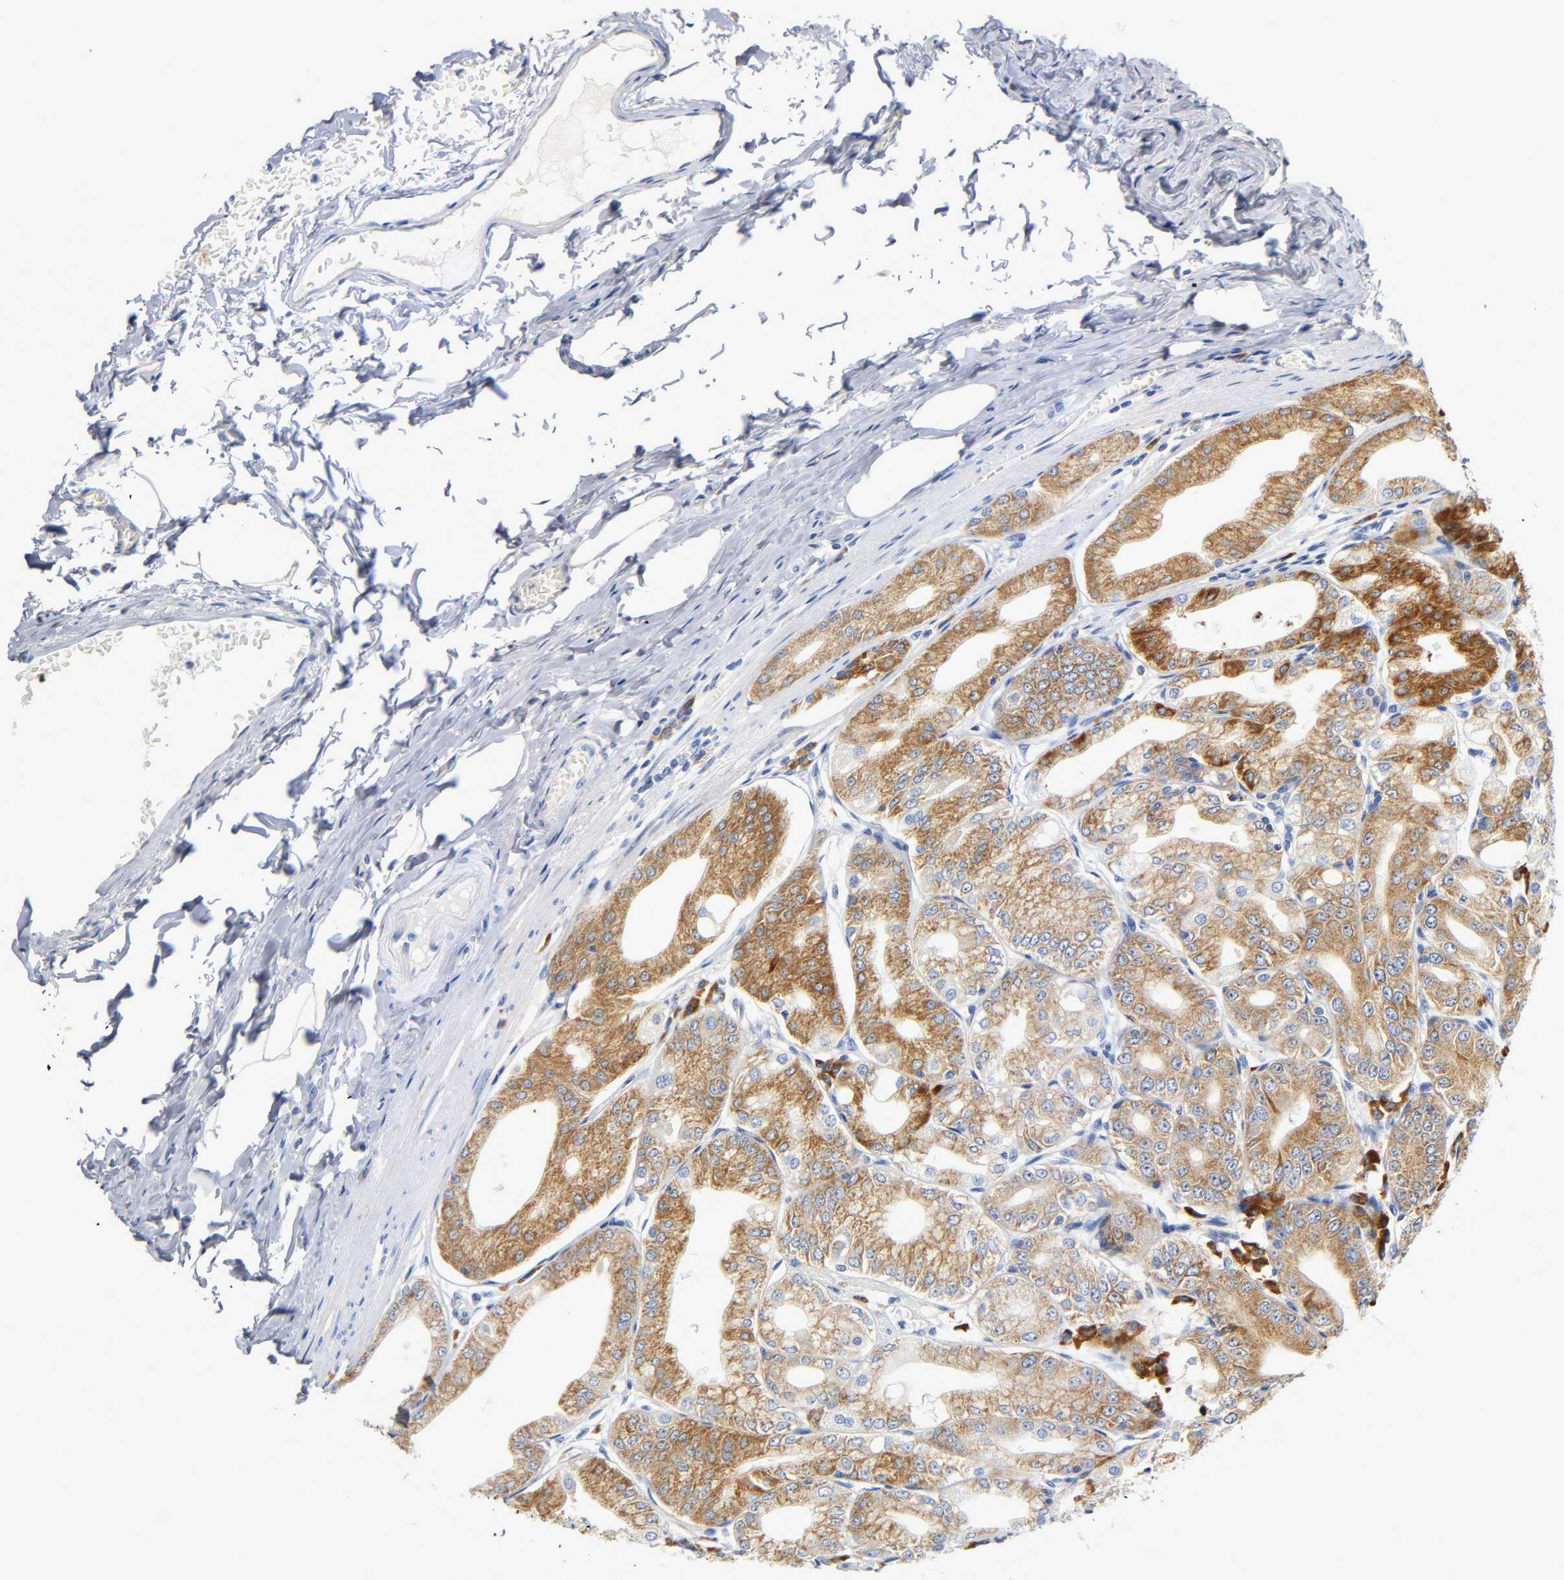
{"staining": {"intensity": "moderate", "quantity": ">75%", "location": "cytoplasmic/membranous"}, "tissue": "stomach", "cell_type": "Glandular cells", "image_type": "normal", "snomed": [{"axis": "morphology", "description": "Normal tissue, NOS"}, {"axis": "topography", "description": "Stomach, lower"}], "caption": "Stomach stained with DAB (3,3'-diaminobenzidine) IHC displays medium levels of moderate cytoplasmic/membranous staining in approximately >75% of glandular cells. (DAB (3,3'-diaminobenzidine) IHC with brightfield microscopy, high magnification).", "gene": "REL", "patient": {"sex": "male", "age": 71}}